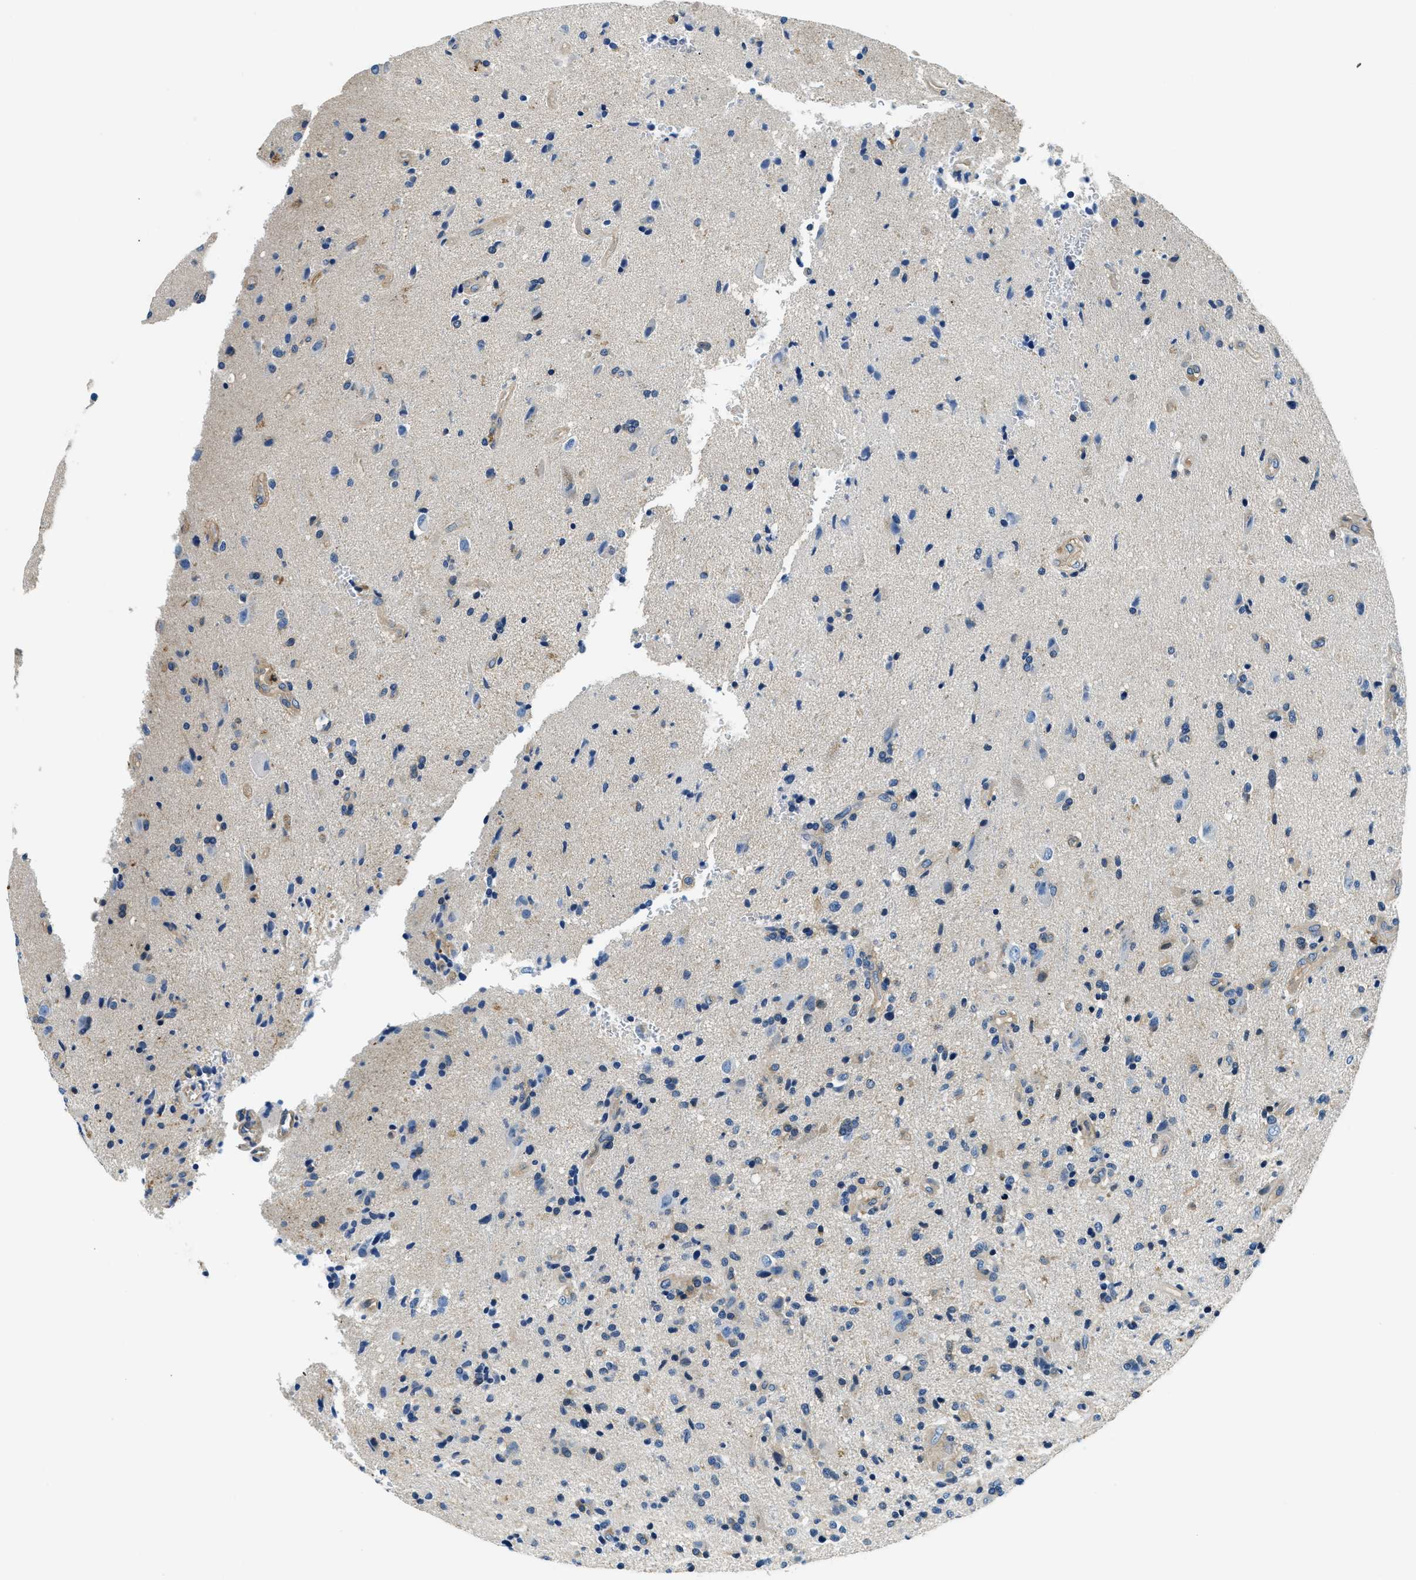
{"staining": {"intensity": "weak", "quantity": "<25%", "location": "cytoplasmic/membranous"}, "tissue": "glioma", "cell_type": "Tumor cells", "image_type": "cancer", "snomed": [{"axis": "morphology", "description": "Glioma, malignant, High grade"}, {"axis": "topography", "description": "Brain"}], "caption": "Immunohistochemical staining of glioma displays no significant expression in tumor cells. The staining was performed using DAB to visualize the protein expression in brown, while the nuclei were stained in blue with hematoxylin (Magnification: 20x).", "gene": "TWF1", "patient": {"sex": "male", "age": 72}}